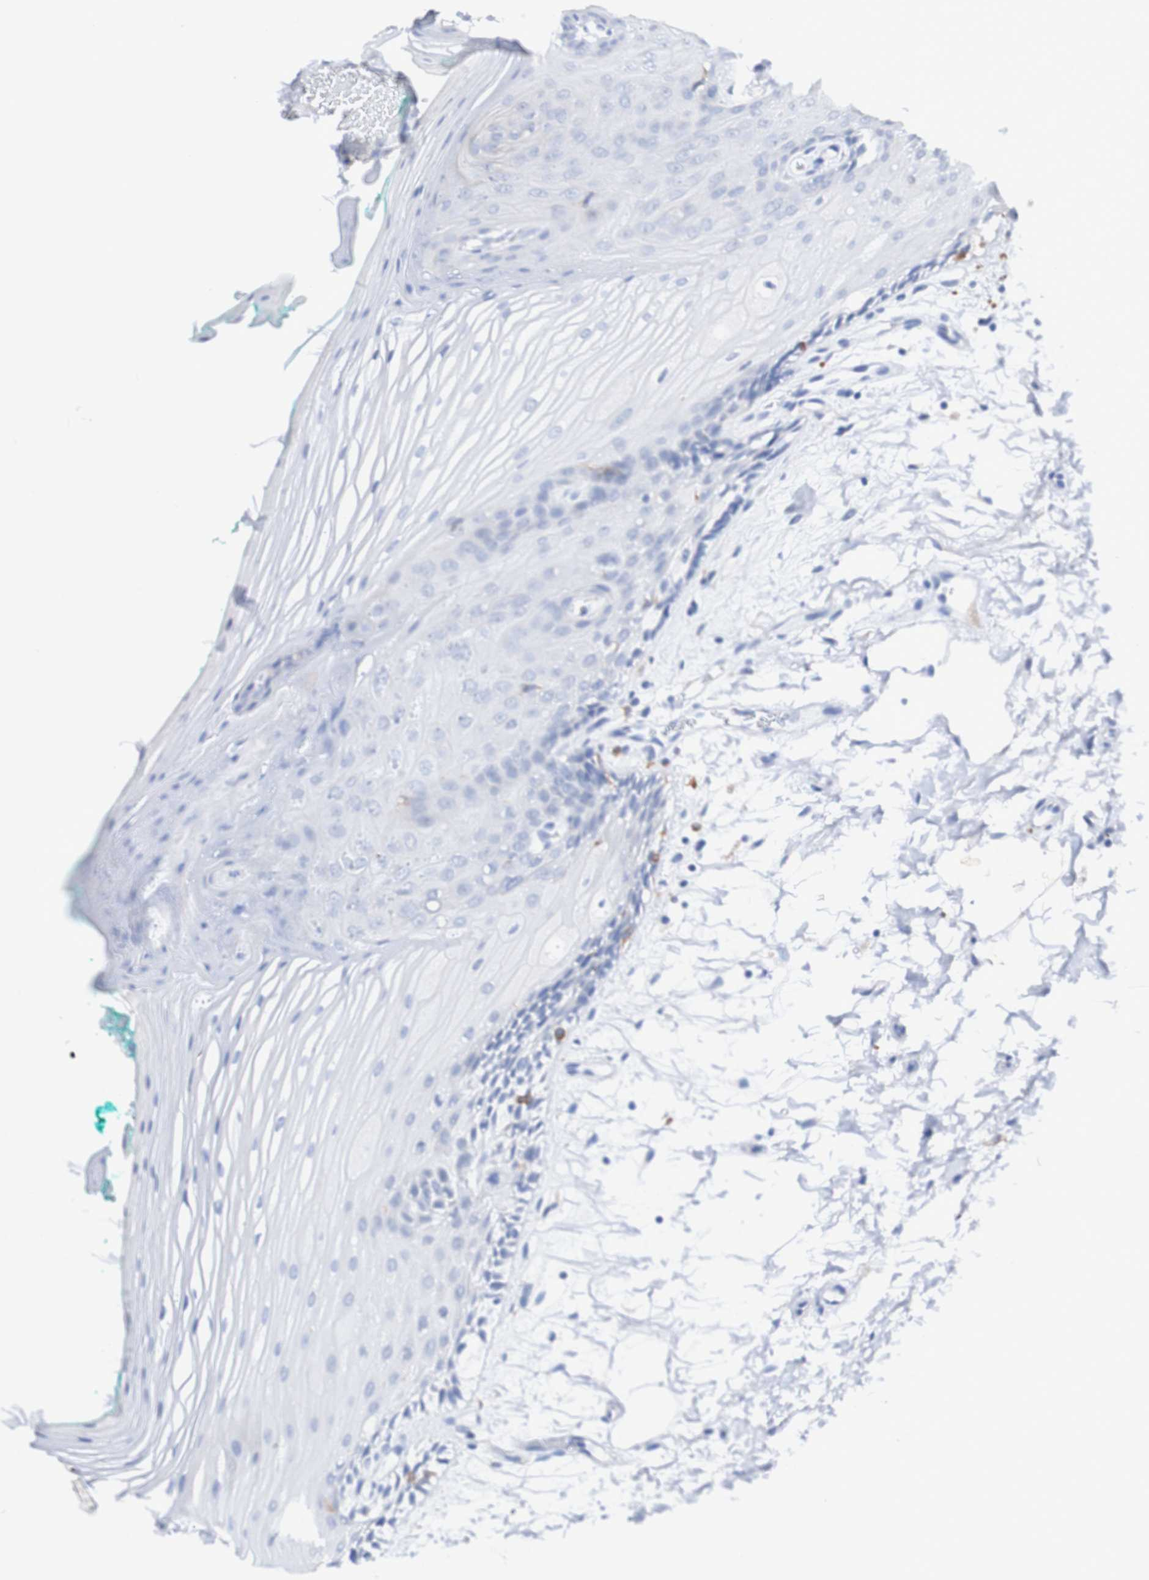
{"staining": {"intensity": "negative", "quantity": "none", "location": "none"}, "tissue": "oral mucosa", "cell_type": "Squamous epithelial cells", "image_type": "normal", "snomed": [{"axis": "morphology", "description": "Normal tissue, NOS"}, {"axis": "topography", "description": "Skeletal muscle"}, {"axis": "topography", "description": "Oral tissue"}, {"axis": "topography", "description": "Peripheral nerve tissue"}], "caption": "A micrograph of human oral mucosa is negative for staining in squamous epithelial cells.", "gene": "SEZ6", "patient": {"sex": "female", "age": 84}}